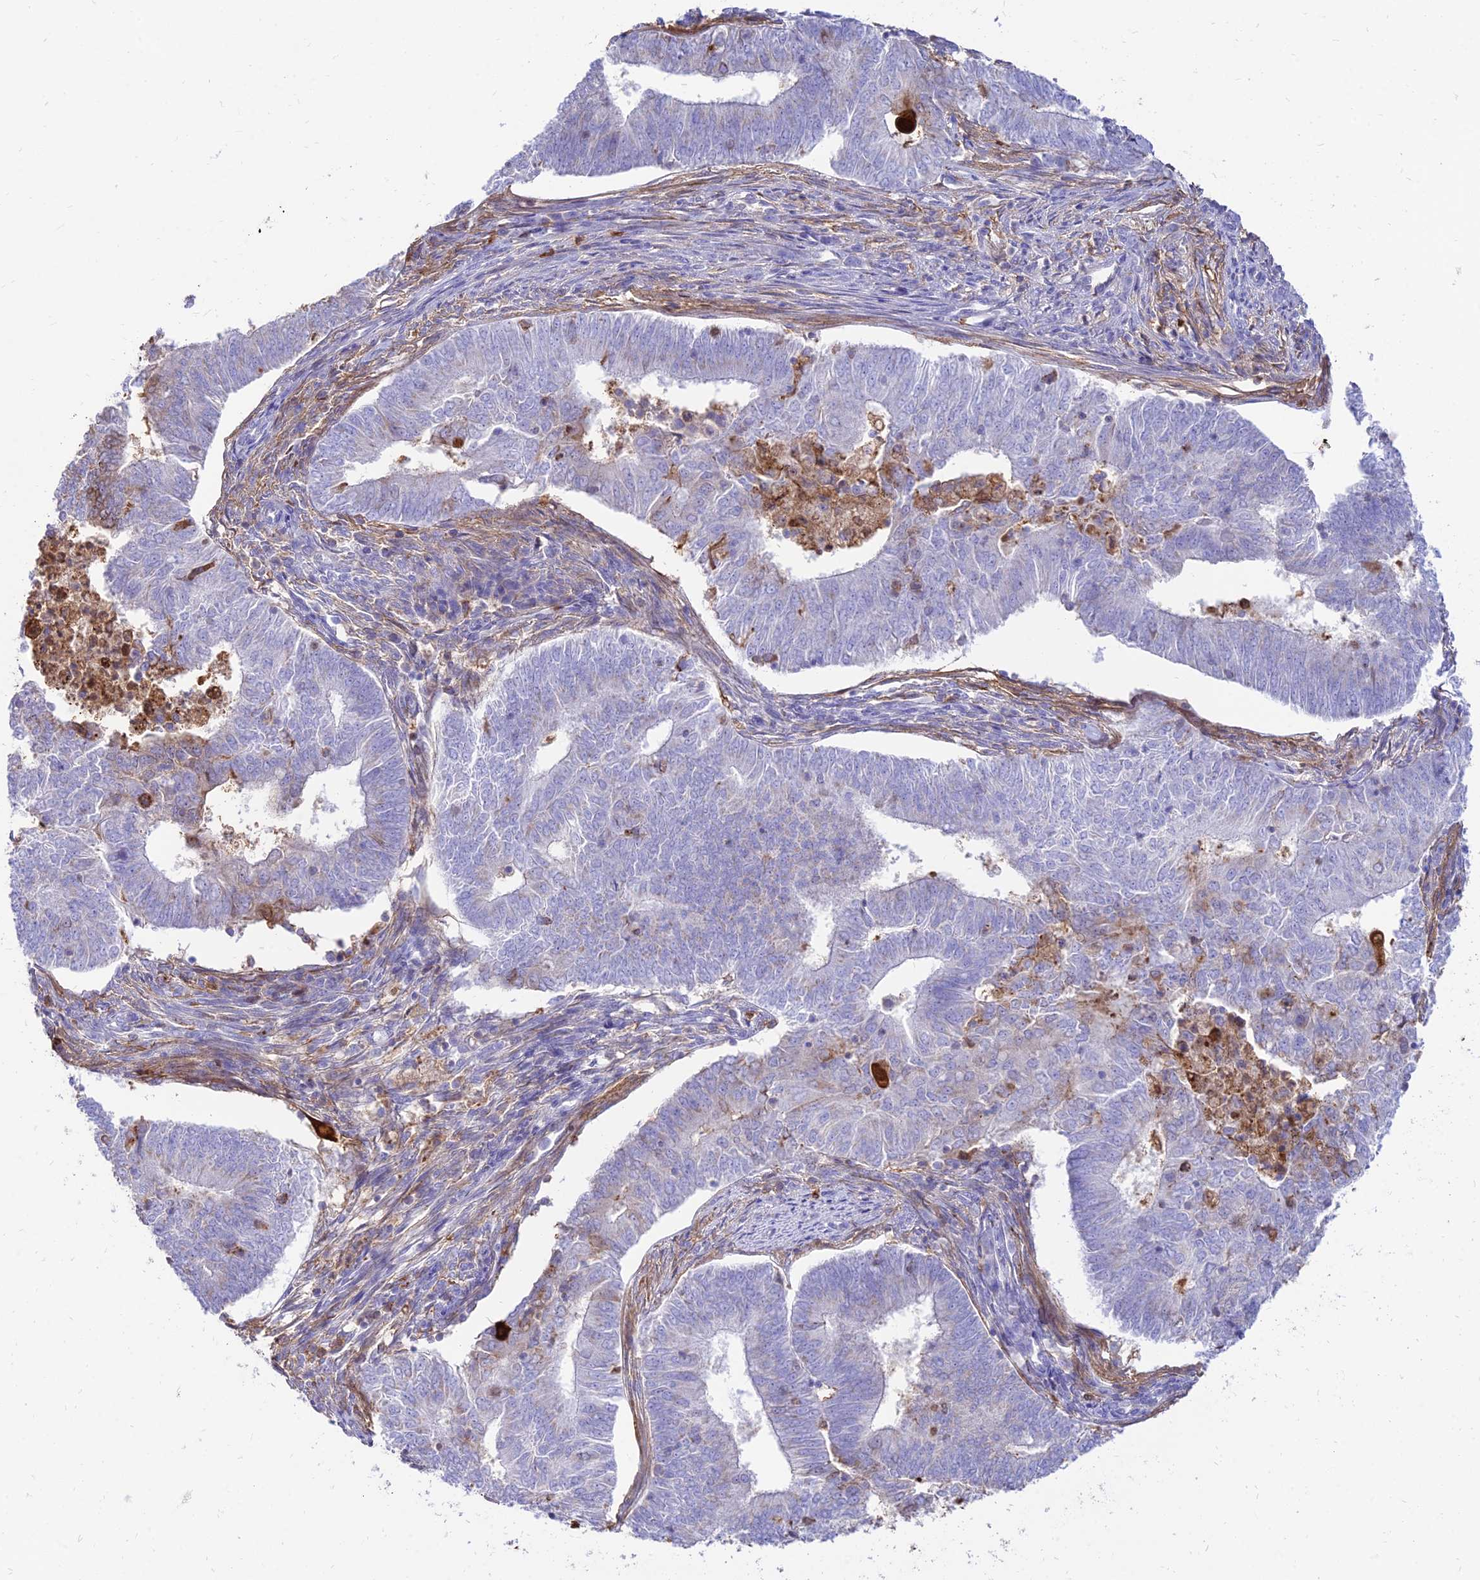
{"staining": {"intensity": "negative", "quantity": "none", "location": "none"}, "tissue": "endometrial cancer", "cell_type": "Tumor cells", "image_type": "cancer", "snomed": [{"axis": "morphology", "description": "Adenocarcinoma, NOS"}, {"axis": "topography", "description": "Endometrium"}], "caption": "Immunohistochemistry of endometrial adenocarcinoma reveals no positivity in tumor cells.", "gene": "SREK1IP1", "patient": {"sex": "female", "age": 62}}